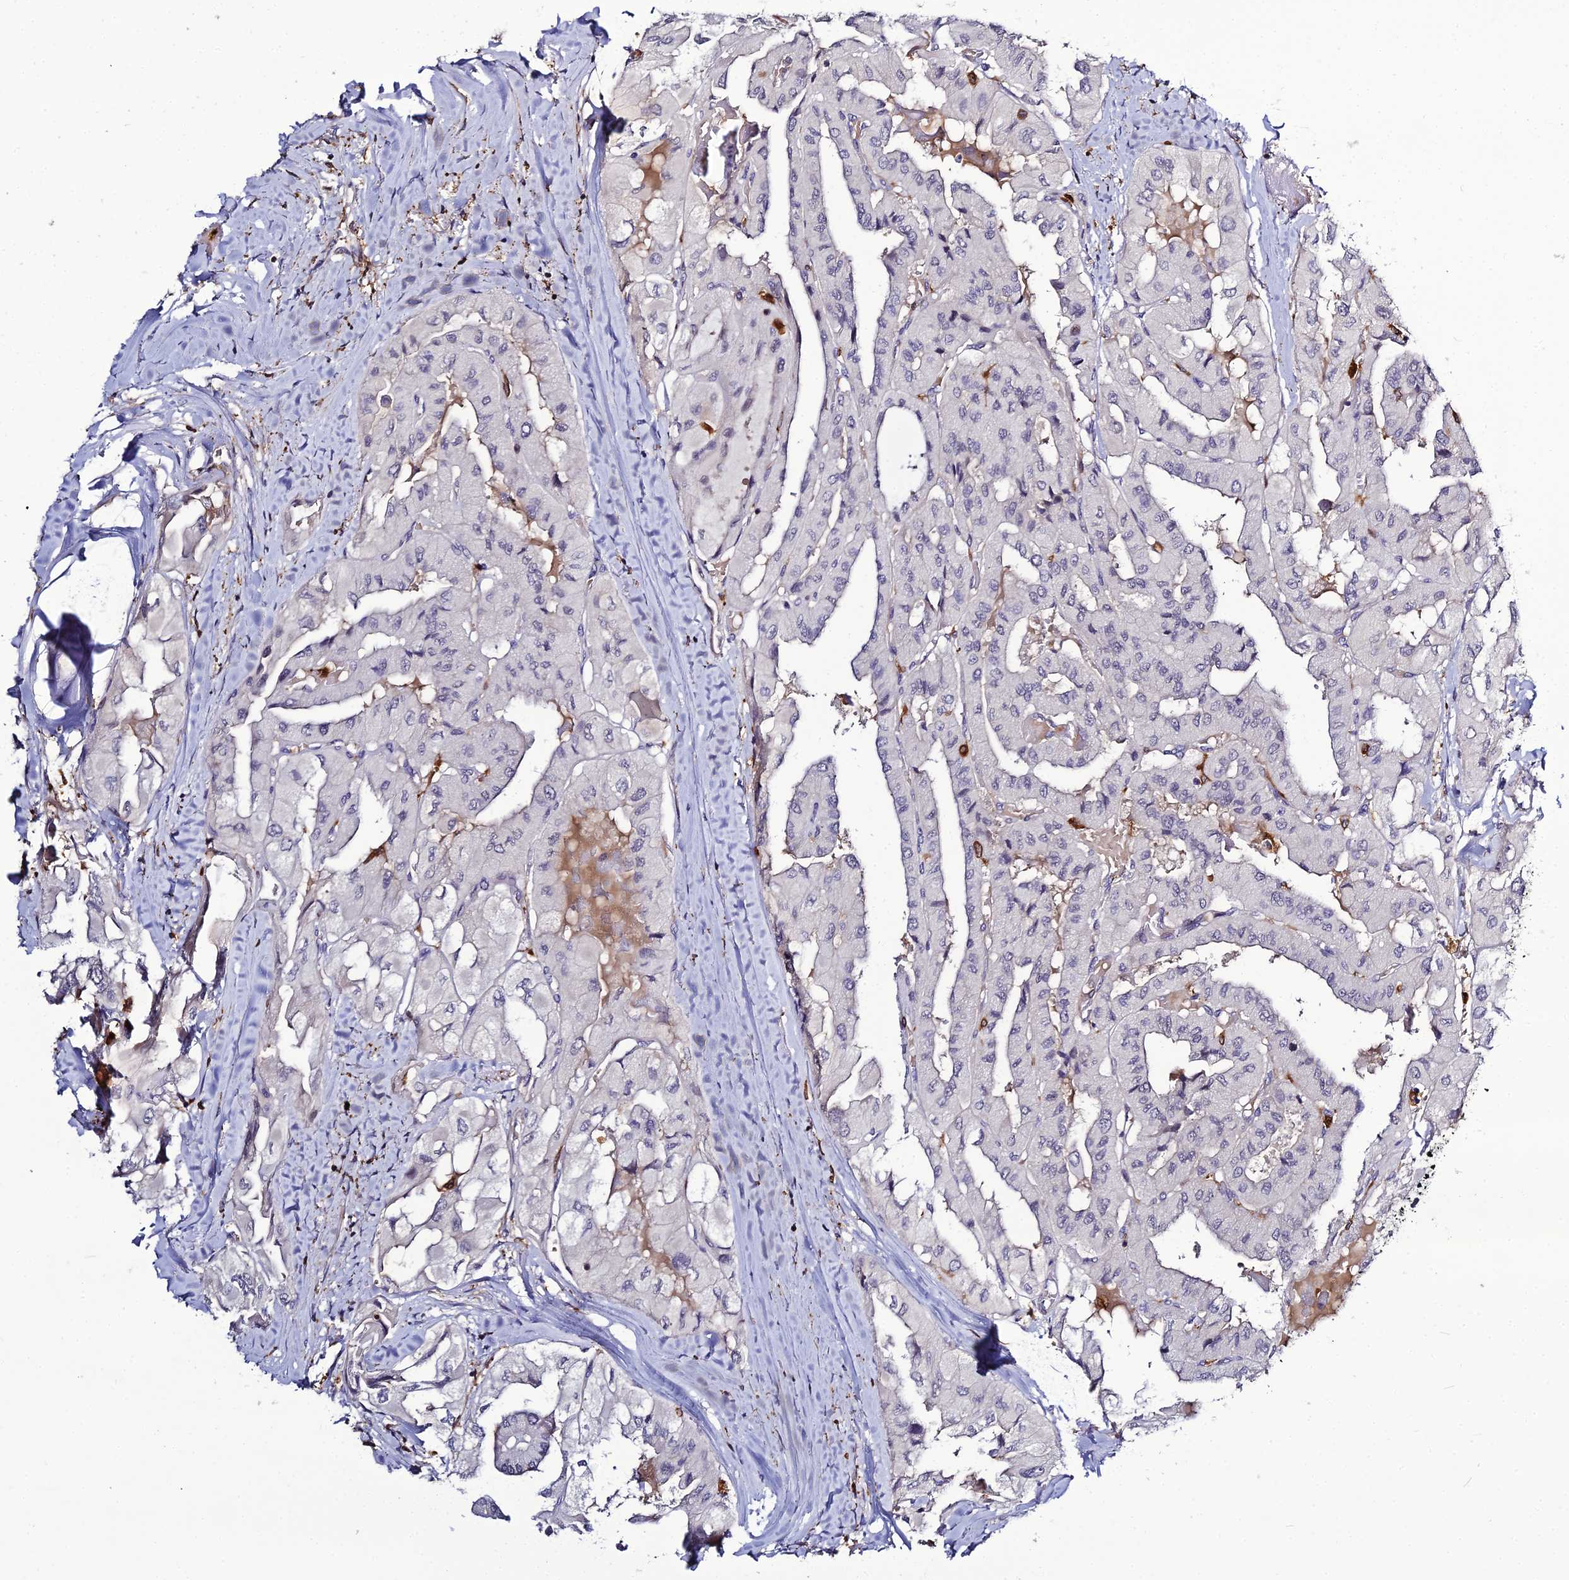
{"staining": {"intensity": "negative", "quantity": "none", "location": "none"}, "tissue": "thyroid cancer", "cell_type": "Tumor cells", "image_type": "cancer", "snomed": [{"axis": "morphology", "description": "Normal tissue, NOS"}, {"axis": "morphology", "description": "Papillary adenocarcinoma, NOS"}, {"axis": "topography", "description": "Thyroid gland"}], "caption": "Thyroid papillary adenocarcinoma was stained to show a protein in brown. There is no significant positivity in tumor cells.", "gene": "IL4I1", "patient": {"sex": "female", "age": 59}}